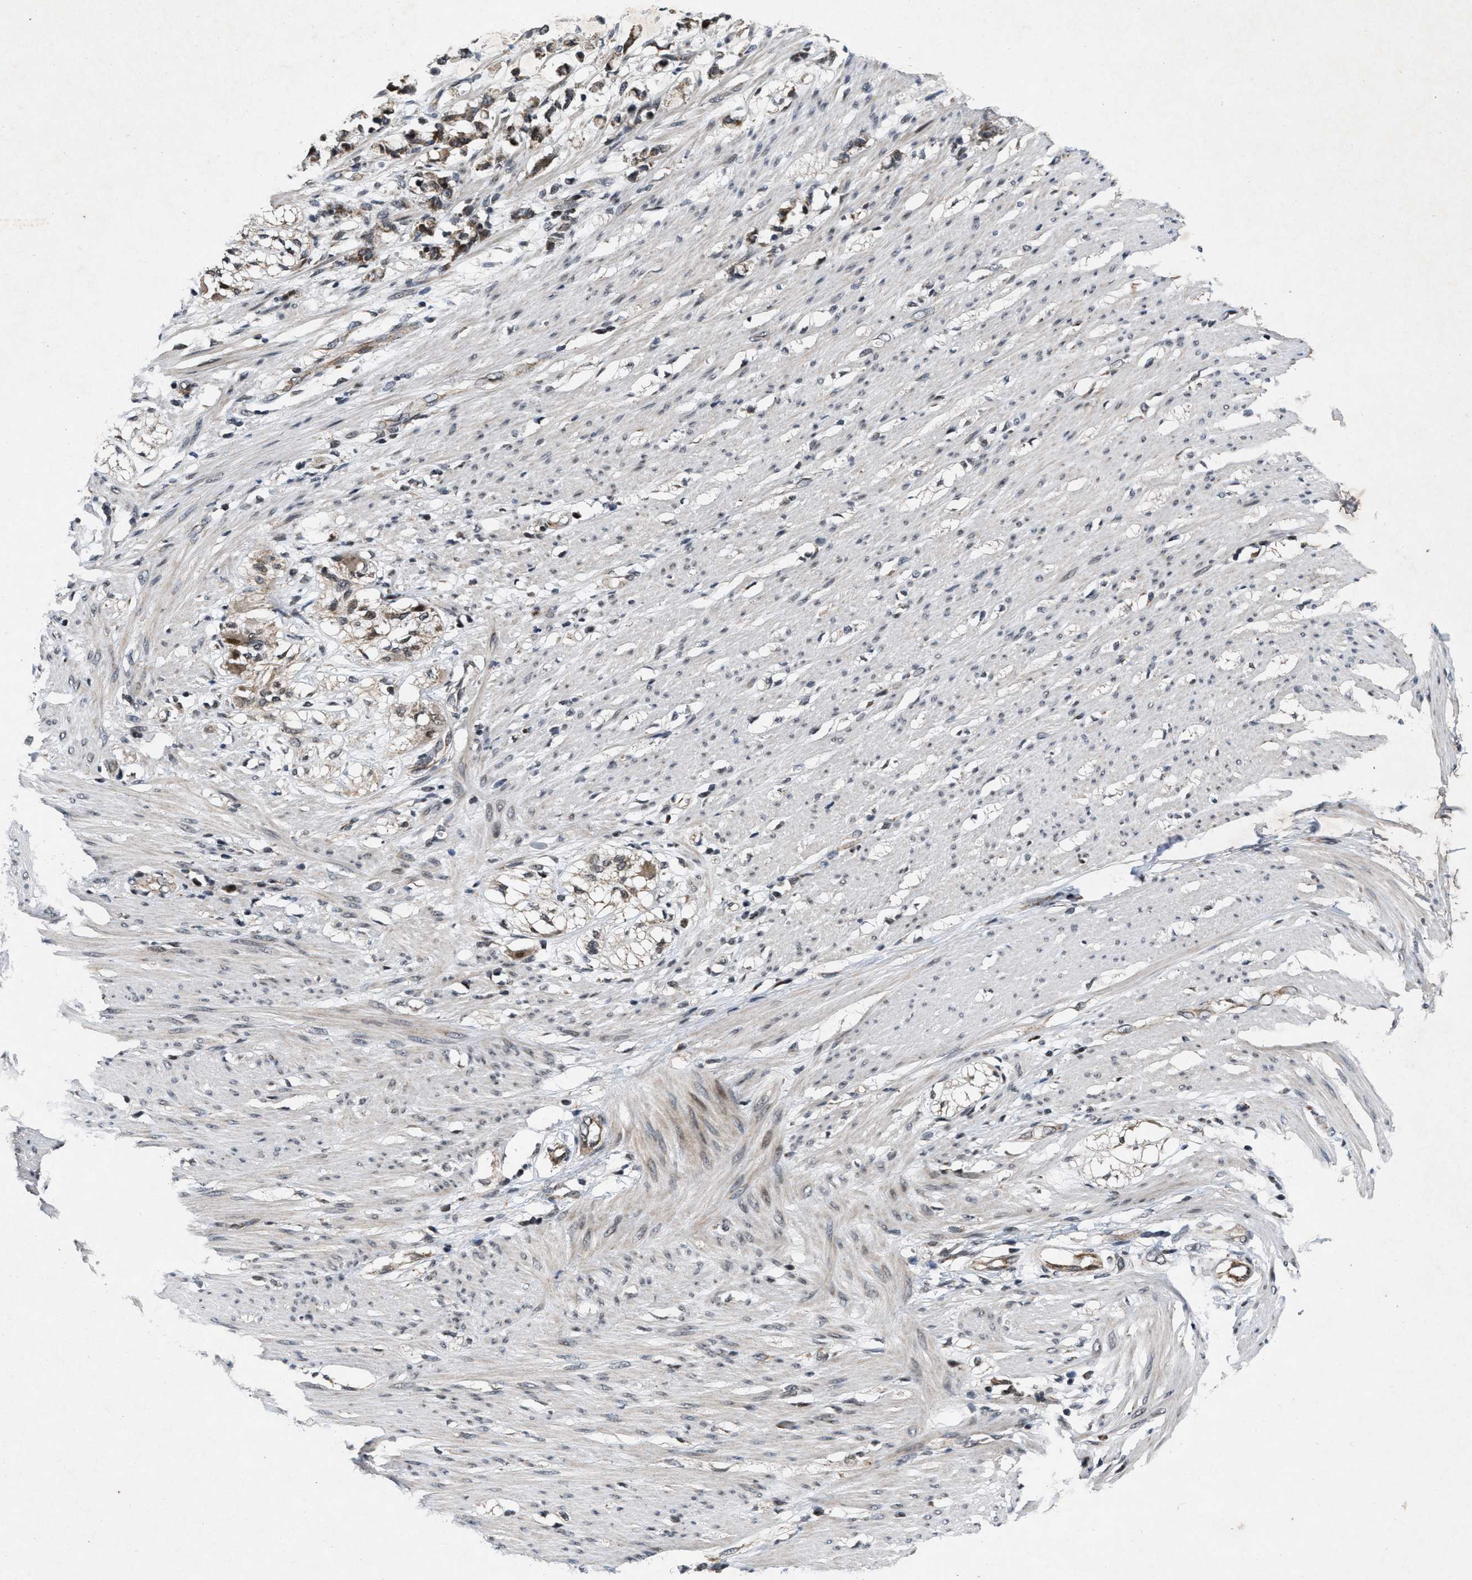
{"staining": {"intensity": "moderate", "quantity": "<25%", "location": "cytoplasmic/membranous,nuclear"}, "tissue": "smooth muscle", "cell_type": "Smooth muscle cells", "image_type": "normal", "snomed": [{"axis": "morphology", "description": "Normal tissue, NOS"}, {"axis": "morphology", "description": "Adenocarcinoma, NOS"}, {"axis": "topography", "description": "Smooth muscle"}, {"axis": "topography", "description": "Colon"}], "caption": "Immunohistochemistry (IHC) photomicrograph of unremarkable smooth muscle: smooth muscle stained using immunohistochemistry displays low levels of moderate protein expression localized specifically in the cytoplasmic/membranous,nuclear of smooth muscle cells, appearing as a cytoplasmic/membranous,nuclear brown color.", "gene": "ZNHIT1", "patient": {"sex": "male", "age": 14}}